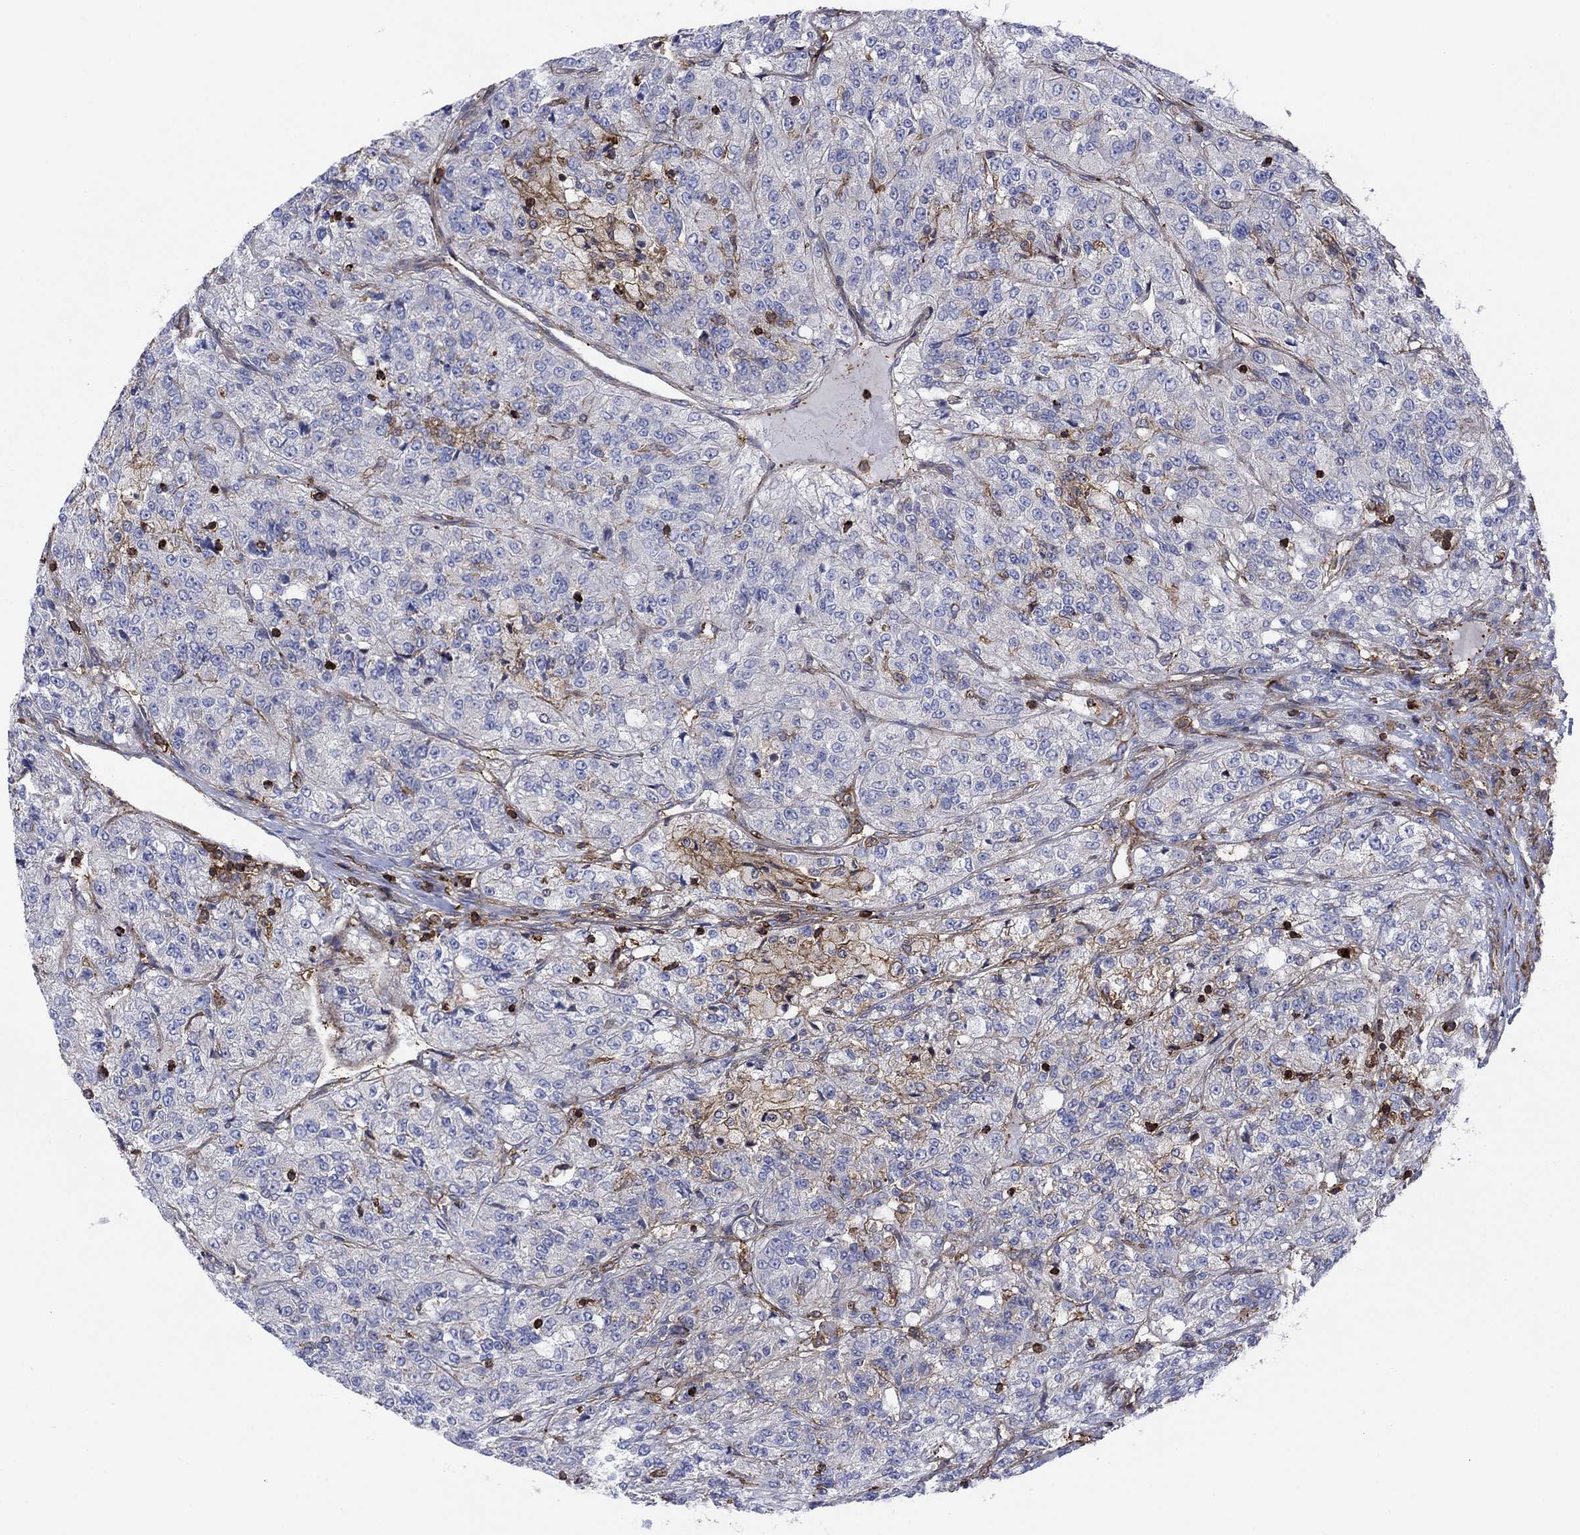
{"staining": {"intensity": "strong", "quantity": "<25%", "location": "cytoplasmic/membranous"}, "tissue": "renal cancer", "cell_type": "Tumor cells", "image_type": "cancer", "snomed": [{"axis": "morphology", "description": "Adenocarcinoma, NOS"}, {"axis": "topography", "description": "Kidney"}], "caption": "Protein expression analysis of renal adenocarcinoma exhibits strong cytoplasmic/membranous positivity in approximately <25% of tumor cells.", "gene": "PAG1", "patient": {"sex": "female", "age": 63}}